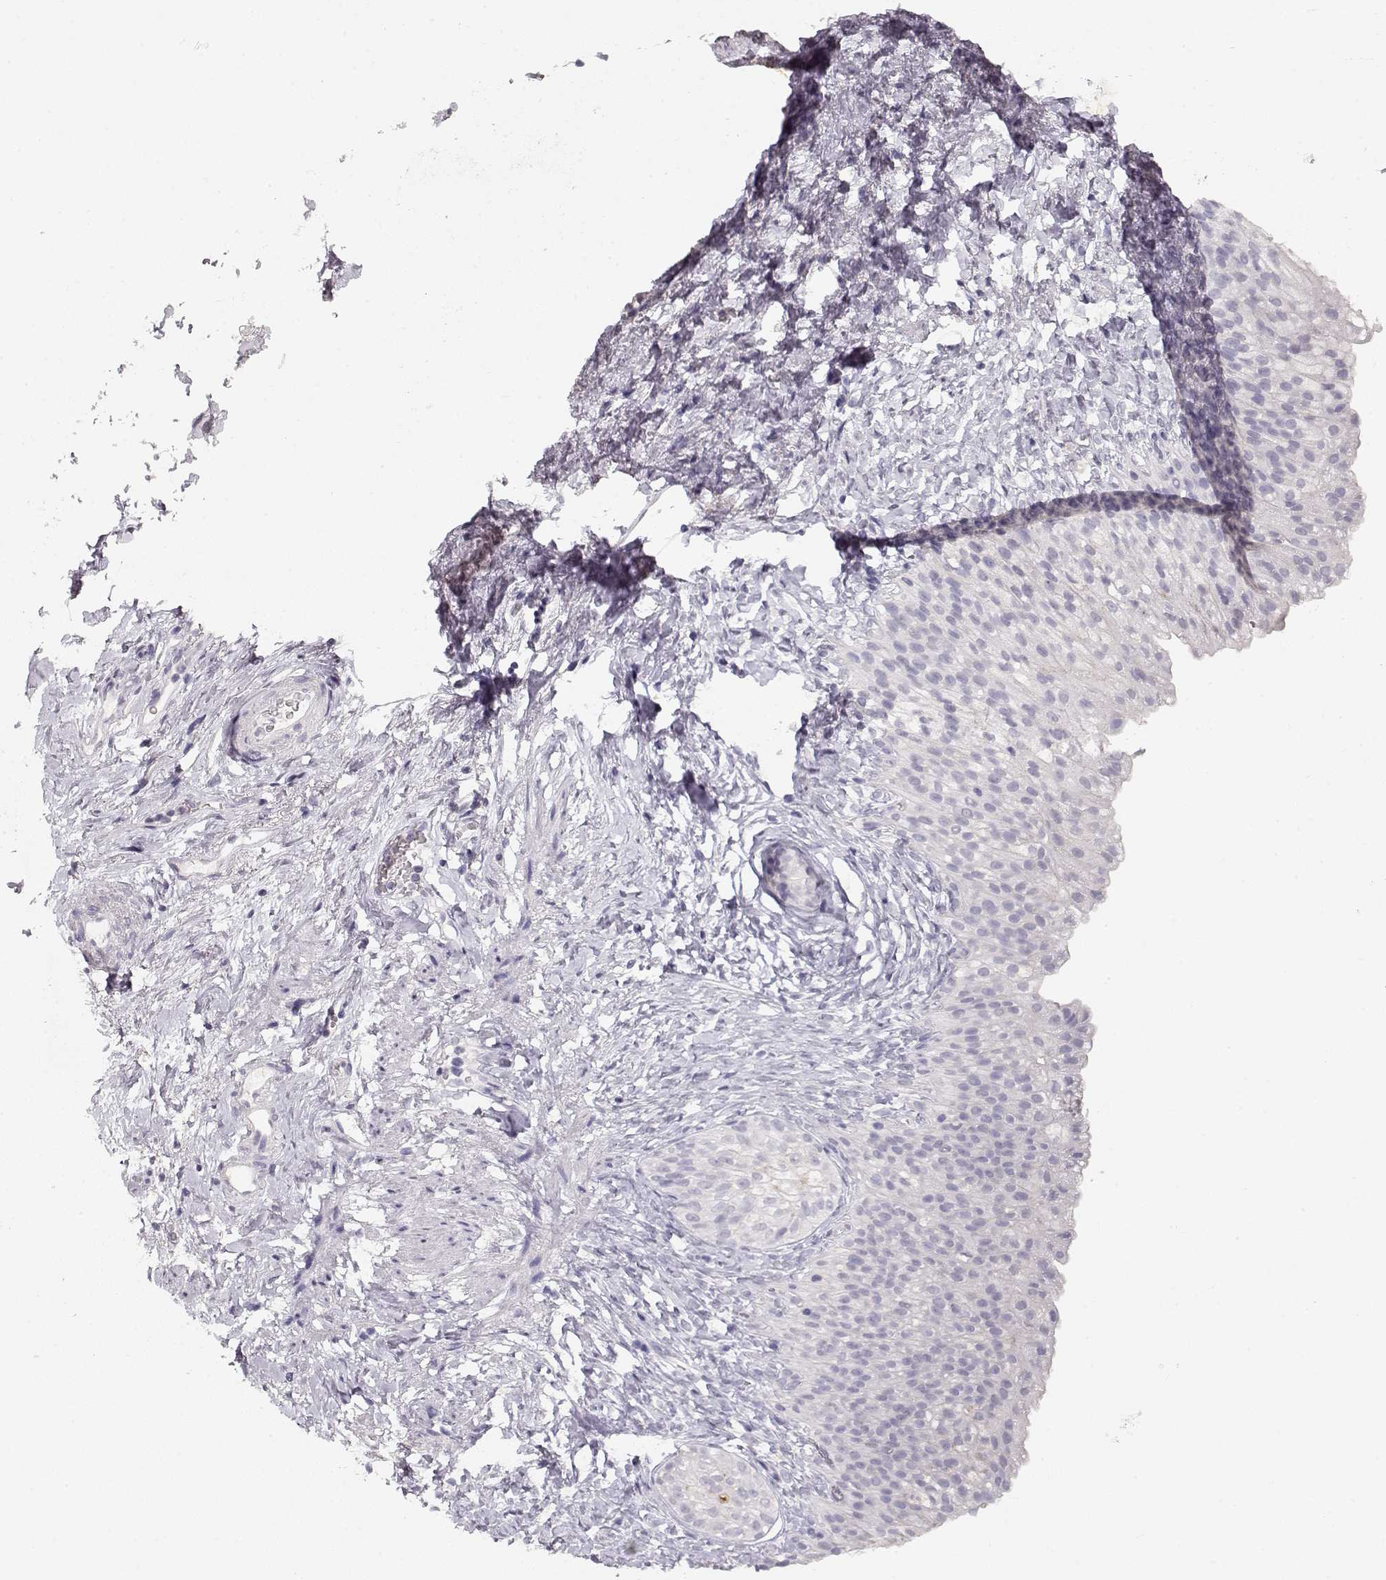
{"staining": {"intensity": "negative", "quantity": "none", "location": "none"}, "tissue": "urinary bladder", "cell_type": "Urothelial cells", "image_type": "normal", "snomed": [{"axis": "morphology", "description": "Normal tissue, NOS"}, {"axis": "topography", "description": "Urinary bladder"}], "caption": "IHC image of normal human urinary bladder stained for a protein (brown), which reveals no staining in urothelial cells.", "gene": "TPH2", "patient": {"sex": "male", "age": 76}}